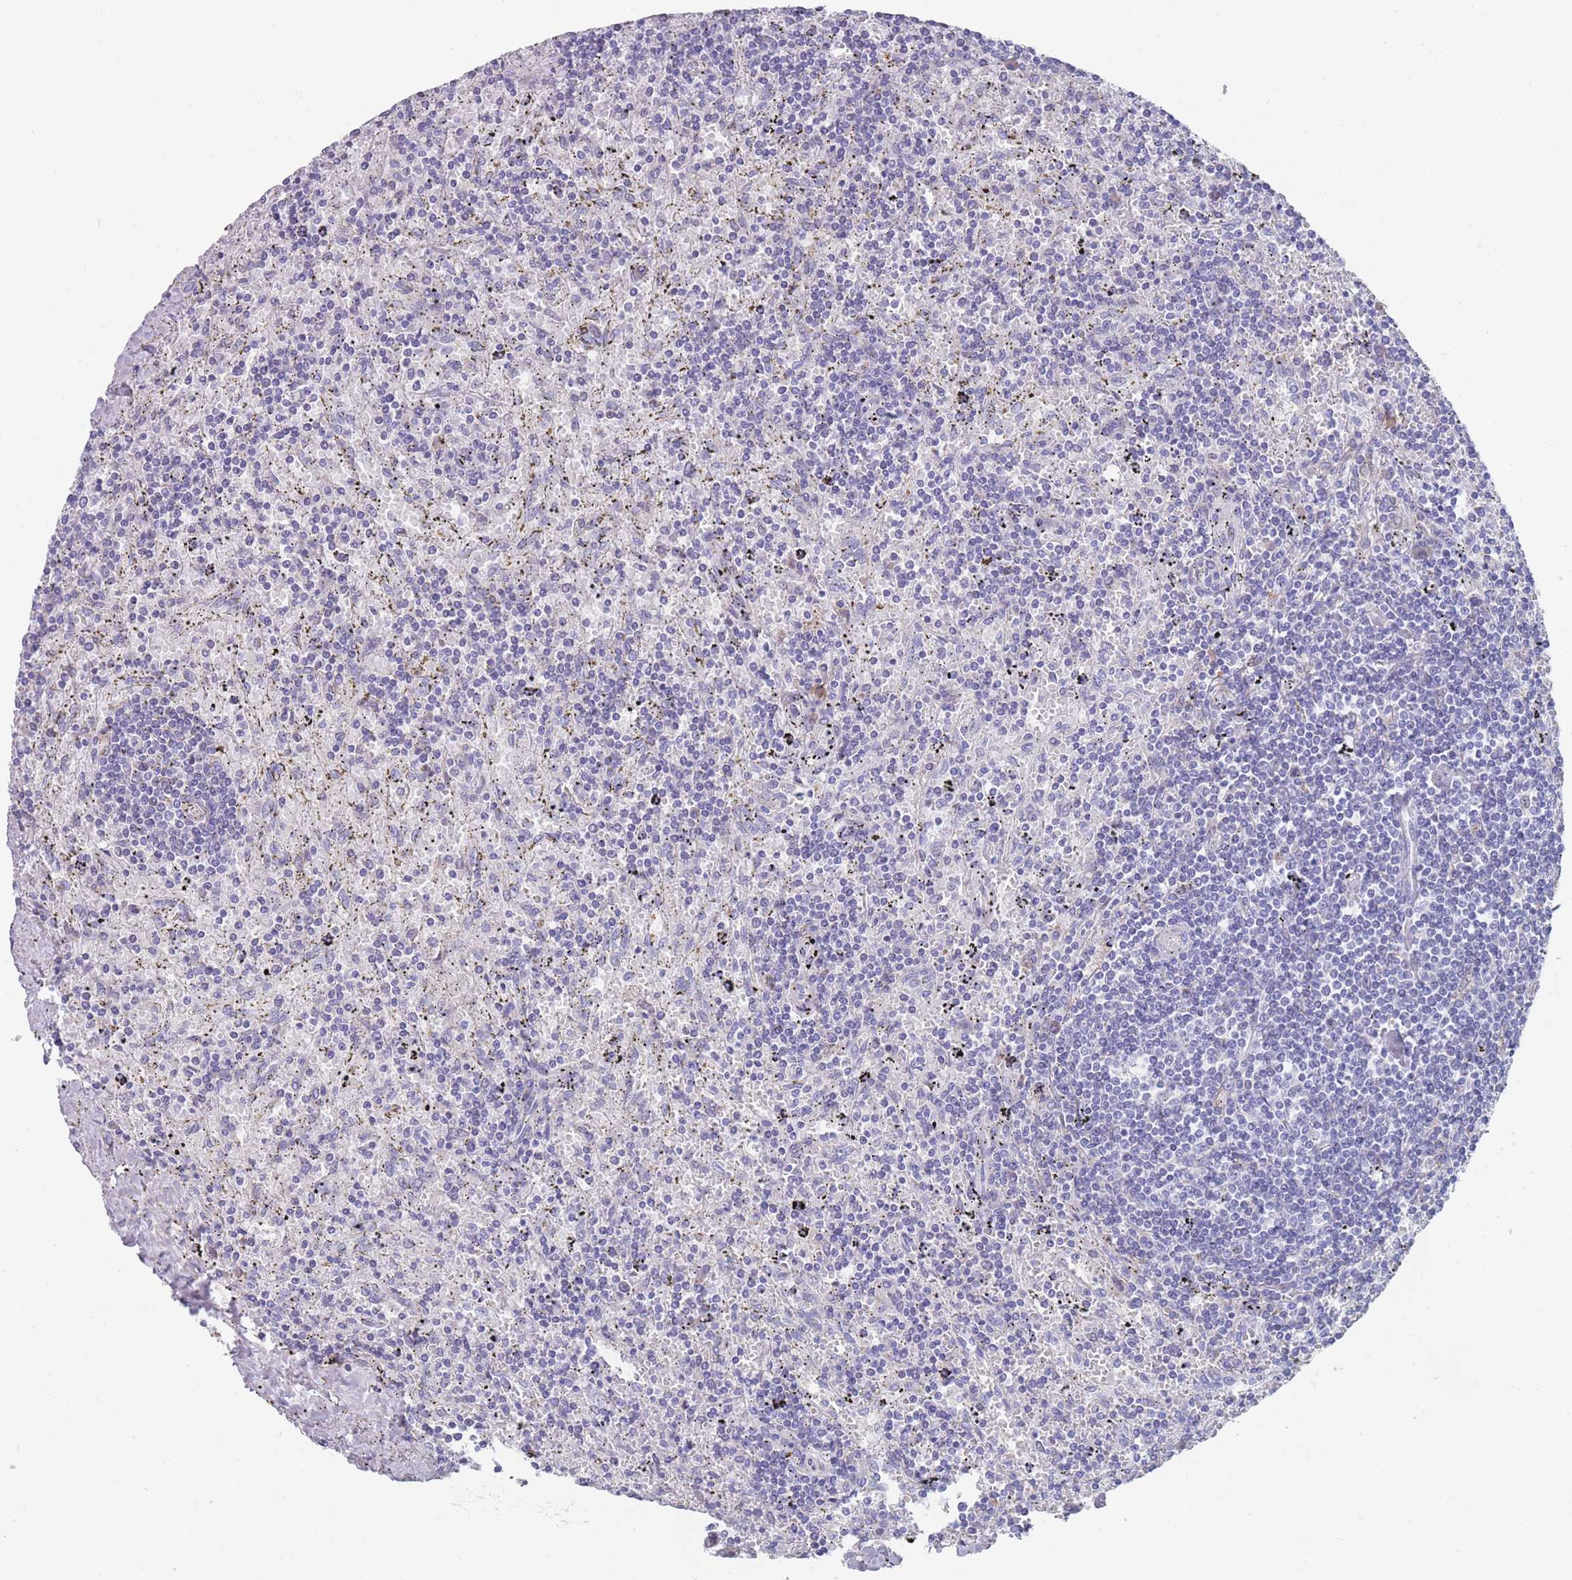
{"staining": {"intensity": "negative", "quantity": "none", "location": "none"}, "tissue": "lymphoma", "cell_type": "Tumor cells", "image_type": "cancer", "snomed": [{"axis": "morphology", "description": "Malignant lymphoma, non-Hodgkin's type, Low grade"}, {"axis": "topography", "description": "Spleen"}], "caption": "DAB immunohistochemical staining of lymphoma exhibits no significant positivity in tumor cells. (DAB immunohistochemistry visualized using brightfield microscopy, high magnification).", "gene": "ST8SIA5", "patient": {"sex": "male", "age": 76}}